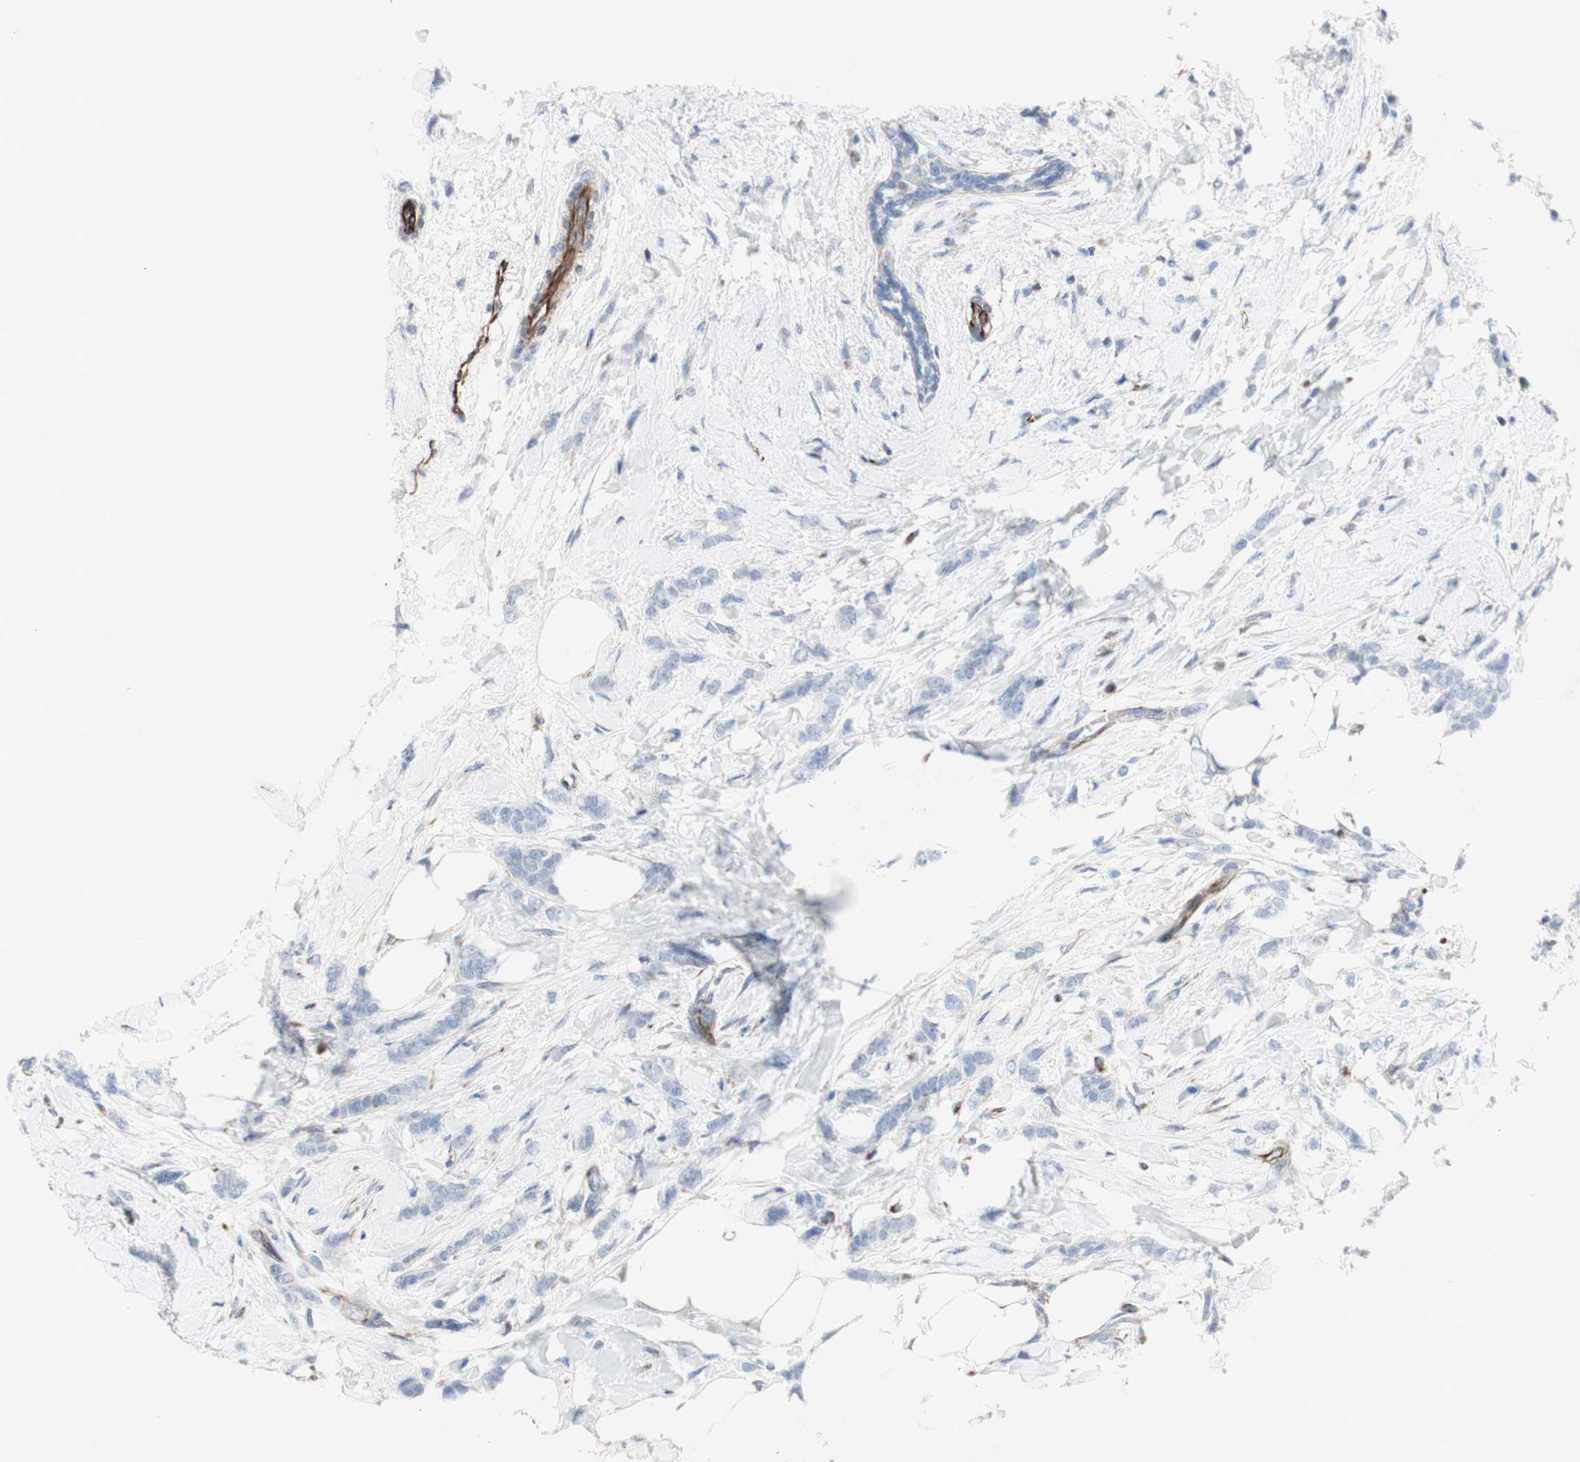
{"staining": {"intensity": "negative", "quantity": "none", "location": "none"}, "tissue": "breast cancer", "cell_type": "Tumor cells", "image_type": "cancer", "snomed": [{"axis": "morphology", "description": "Lobular carcinoma, in situ"}, {"axis": "morphology", "description": "Lobular carcinoma"}, {"axis": "topography", "description": "Breast"}], "caption": "Immunohistochemical staining of breast cancer demonstrates no significant staining in tumor cells.", "gene": "AGPAT5", "patient": {"sex": "female", "age": 41}}